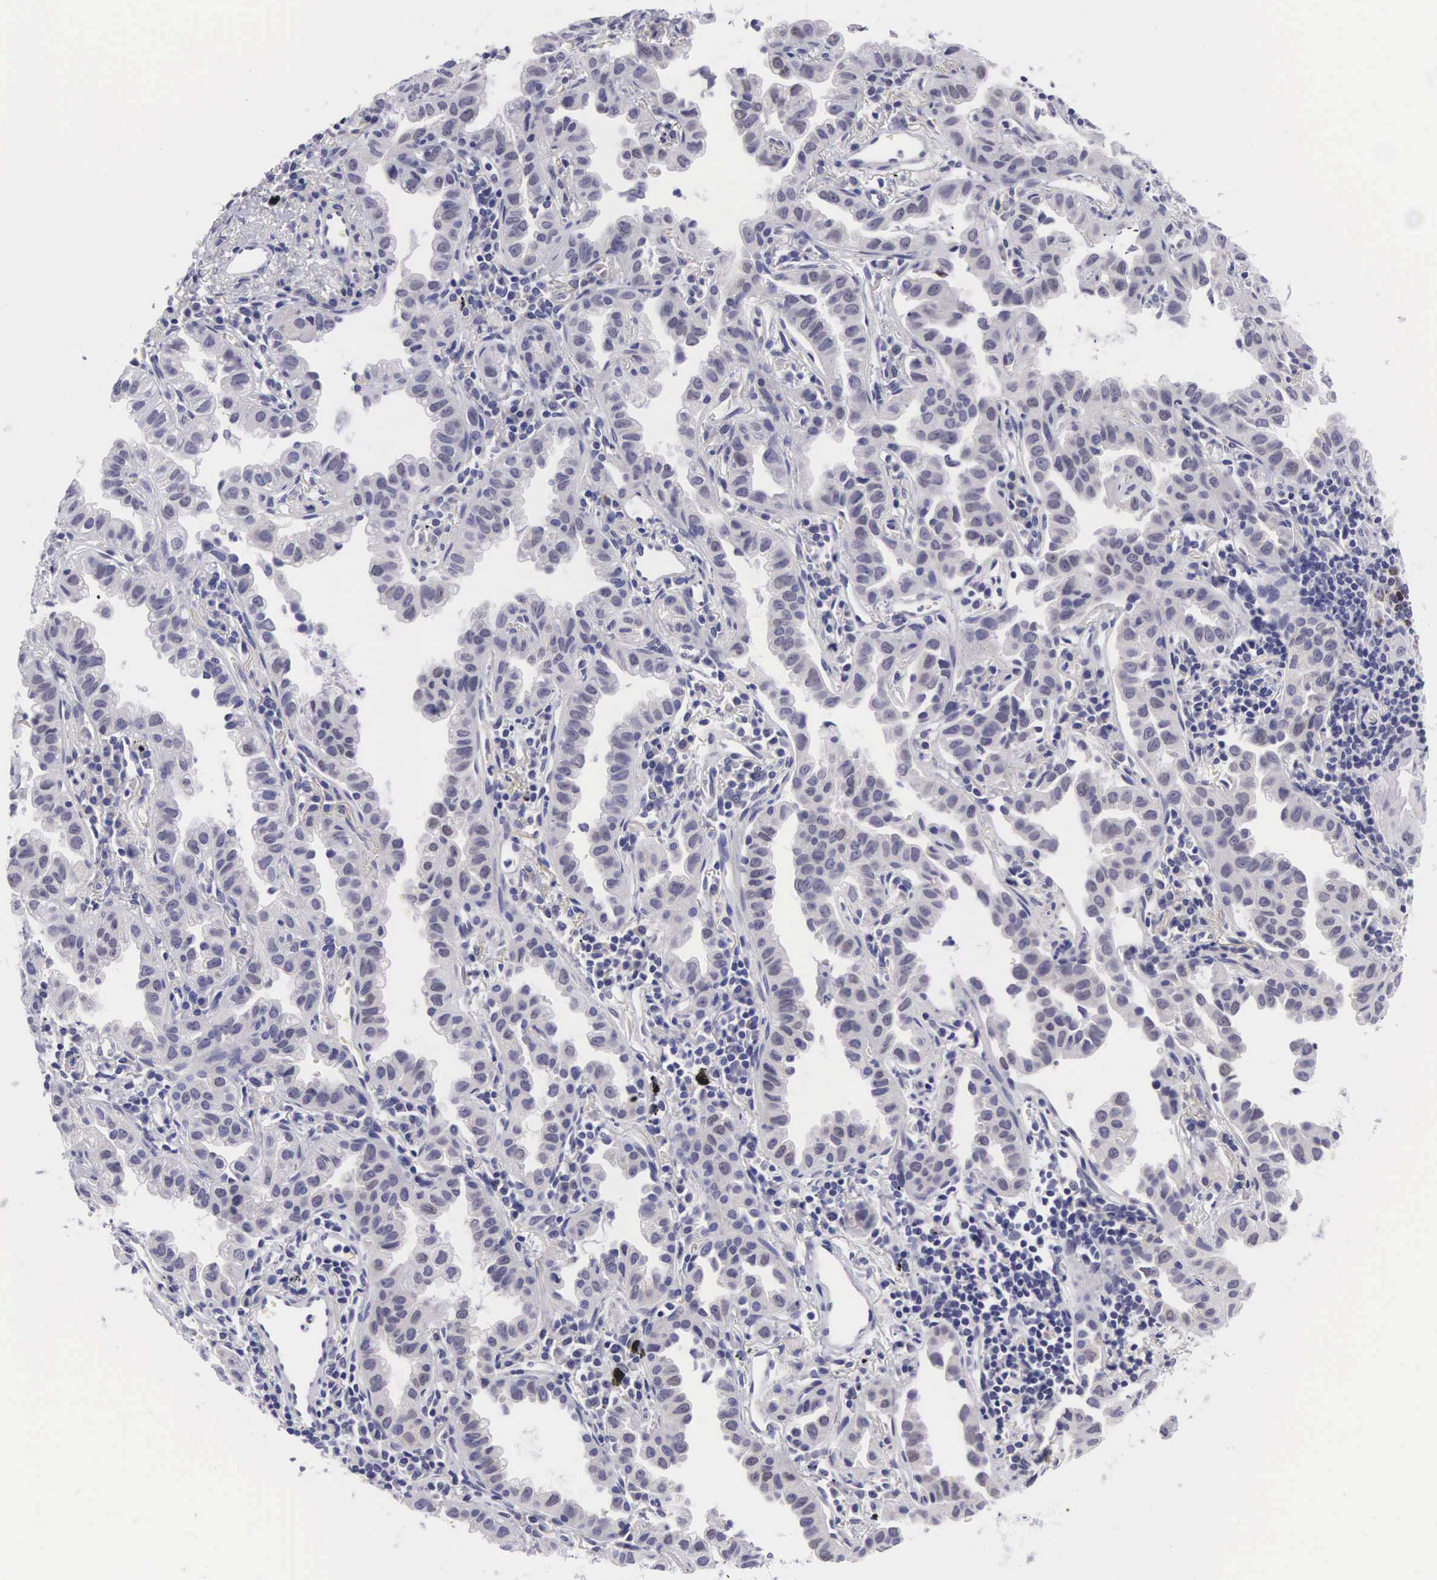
{"staining": {"intensity": "negative", "quantity": "none", "location": "none"}, "tissue": "lung cancer", "cell_type": "Tumor cells", "image_type": "cancer", "snomed": [{"axis": "morphology", "description": "Adenocarcinoma, NOS"}, {"axis": "topography", "description": "Lung"}], "caption": "High magnification brightfield microscopy of lung adenocarcinoma stained with DAB (brown) and counterstained with hematoxylin (blue): tumor cells show no significant staining.", "gene": "SOX11", "patient": {"sex": "female", "age": 50}}